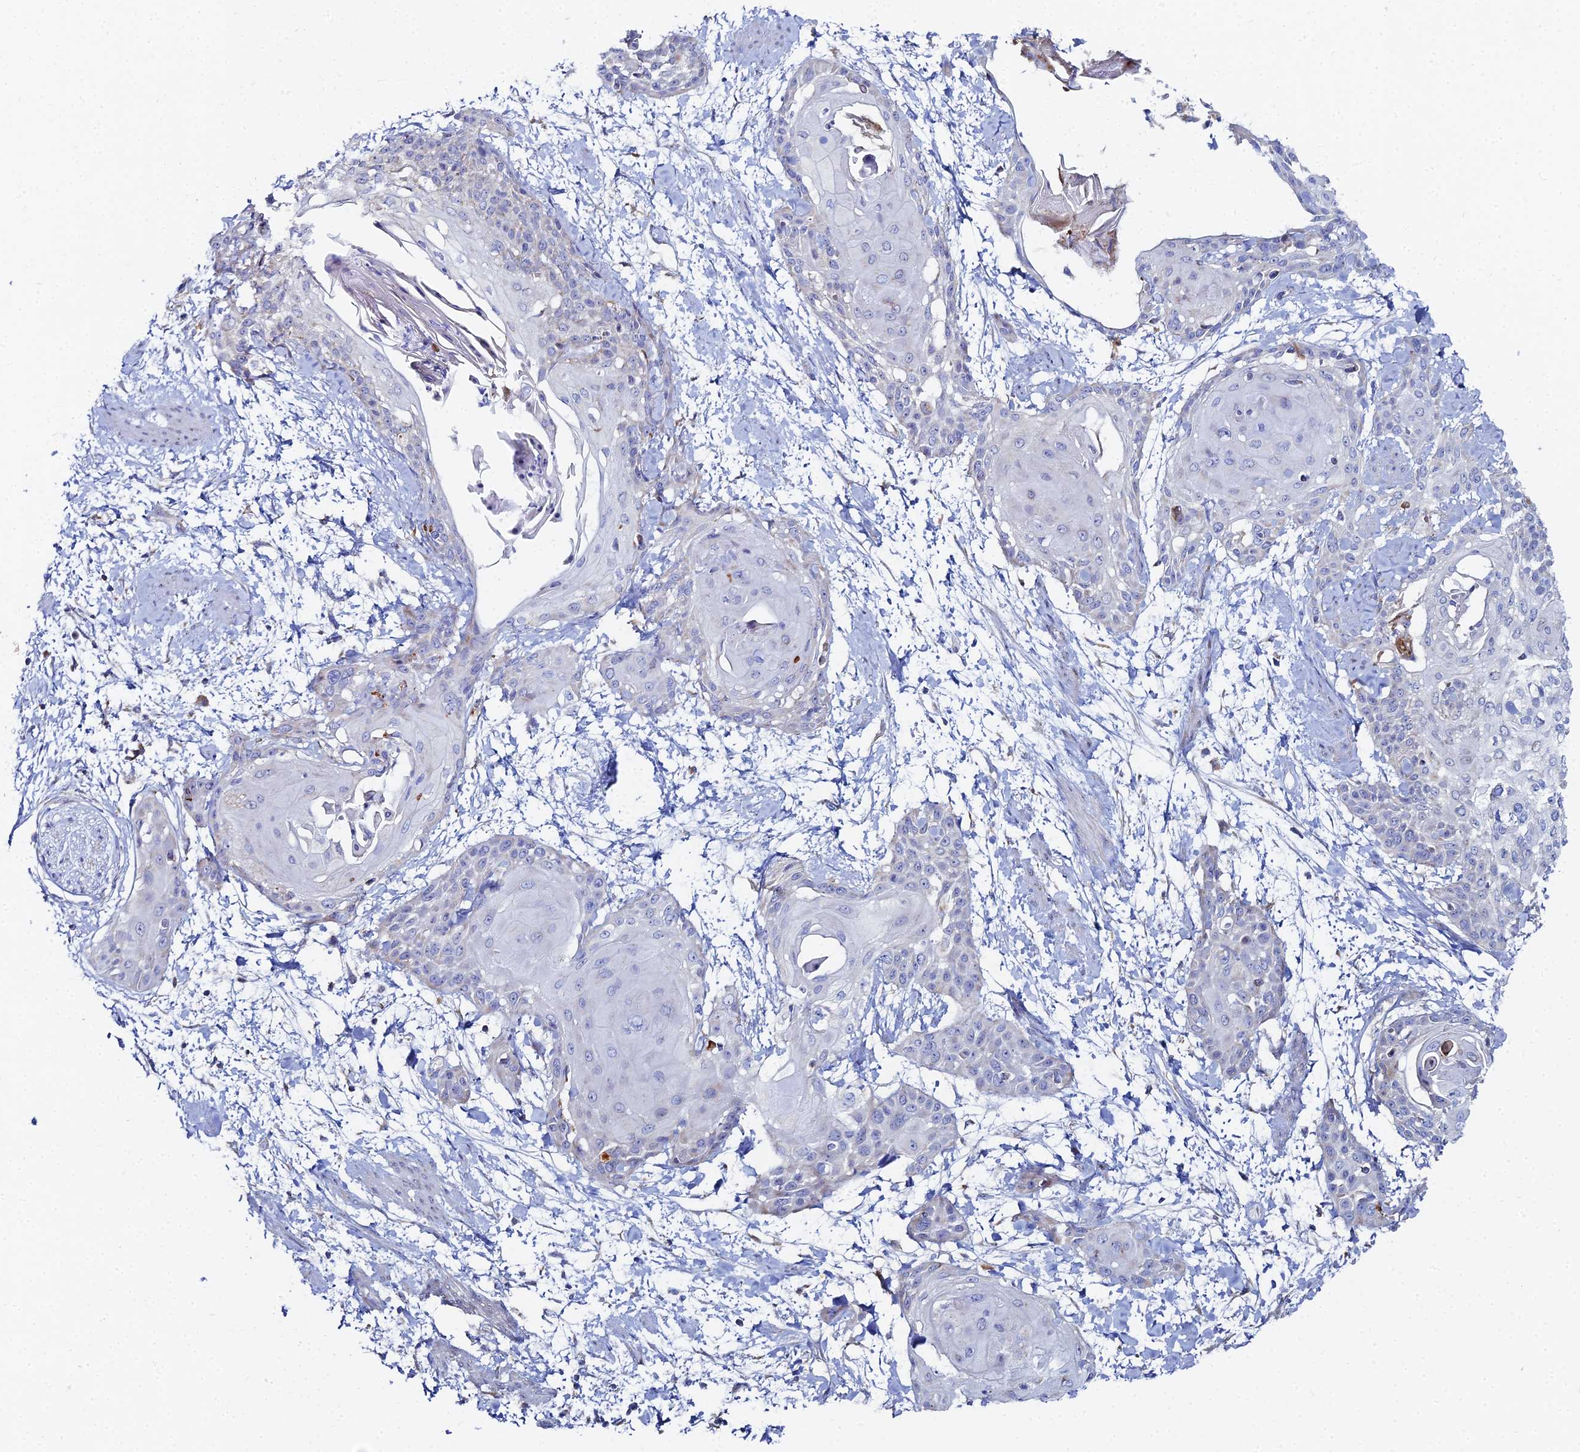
{"staining": {"intensity": "negative", "quantity": "none", "location": "none"}, "tissue": "cervical cancer", "cell_type": "Tumor cells", "image_type": "cancer", "snomed": [{"axis": "morphology", "description": "Squamous cell carcinoma, NOS"}, {"axis": "topography", "description": "Cervix"}], "caption": "IHC of human cervical cancer displays no staining in tumor cells. (Stains: DAB (3,3'-diaminobenzidine) immunohistochemistry (IHC) with hematoxylin counter stain, Microscopy: brightfield microscopy at high magnification).", "gene": "MPC1", "patient": {"sex": "female", "age": 57}}